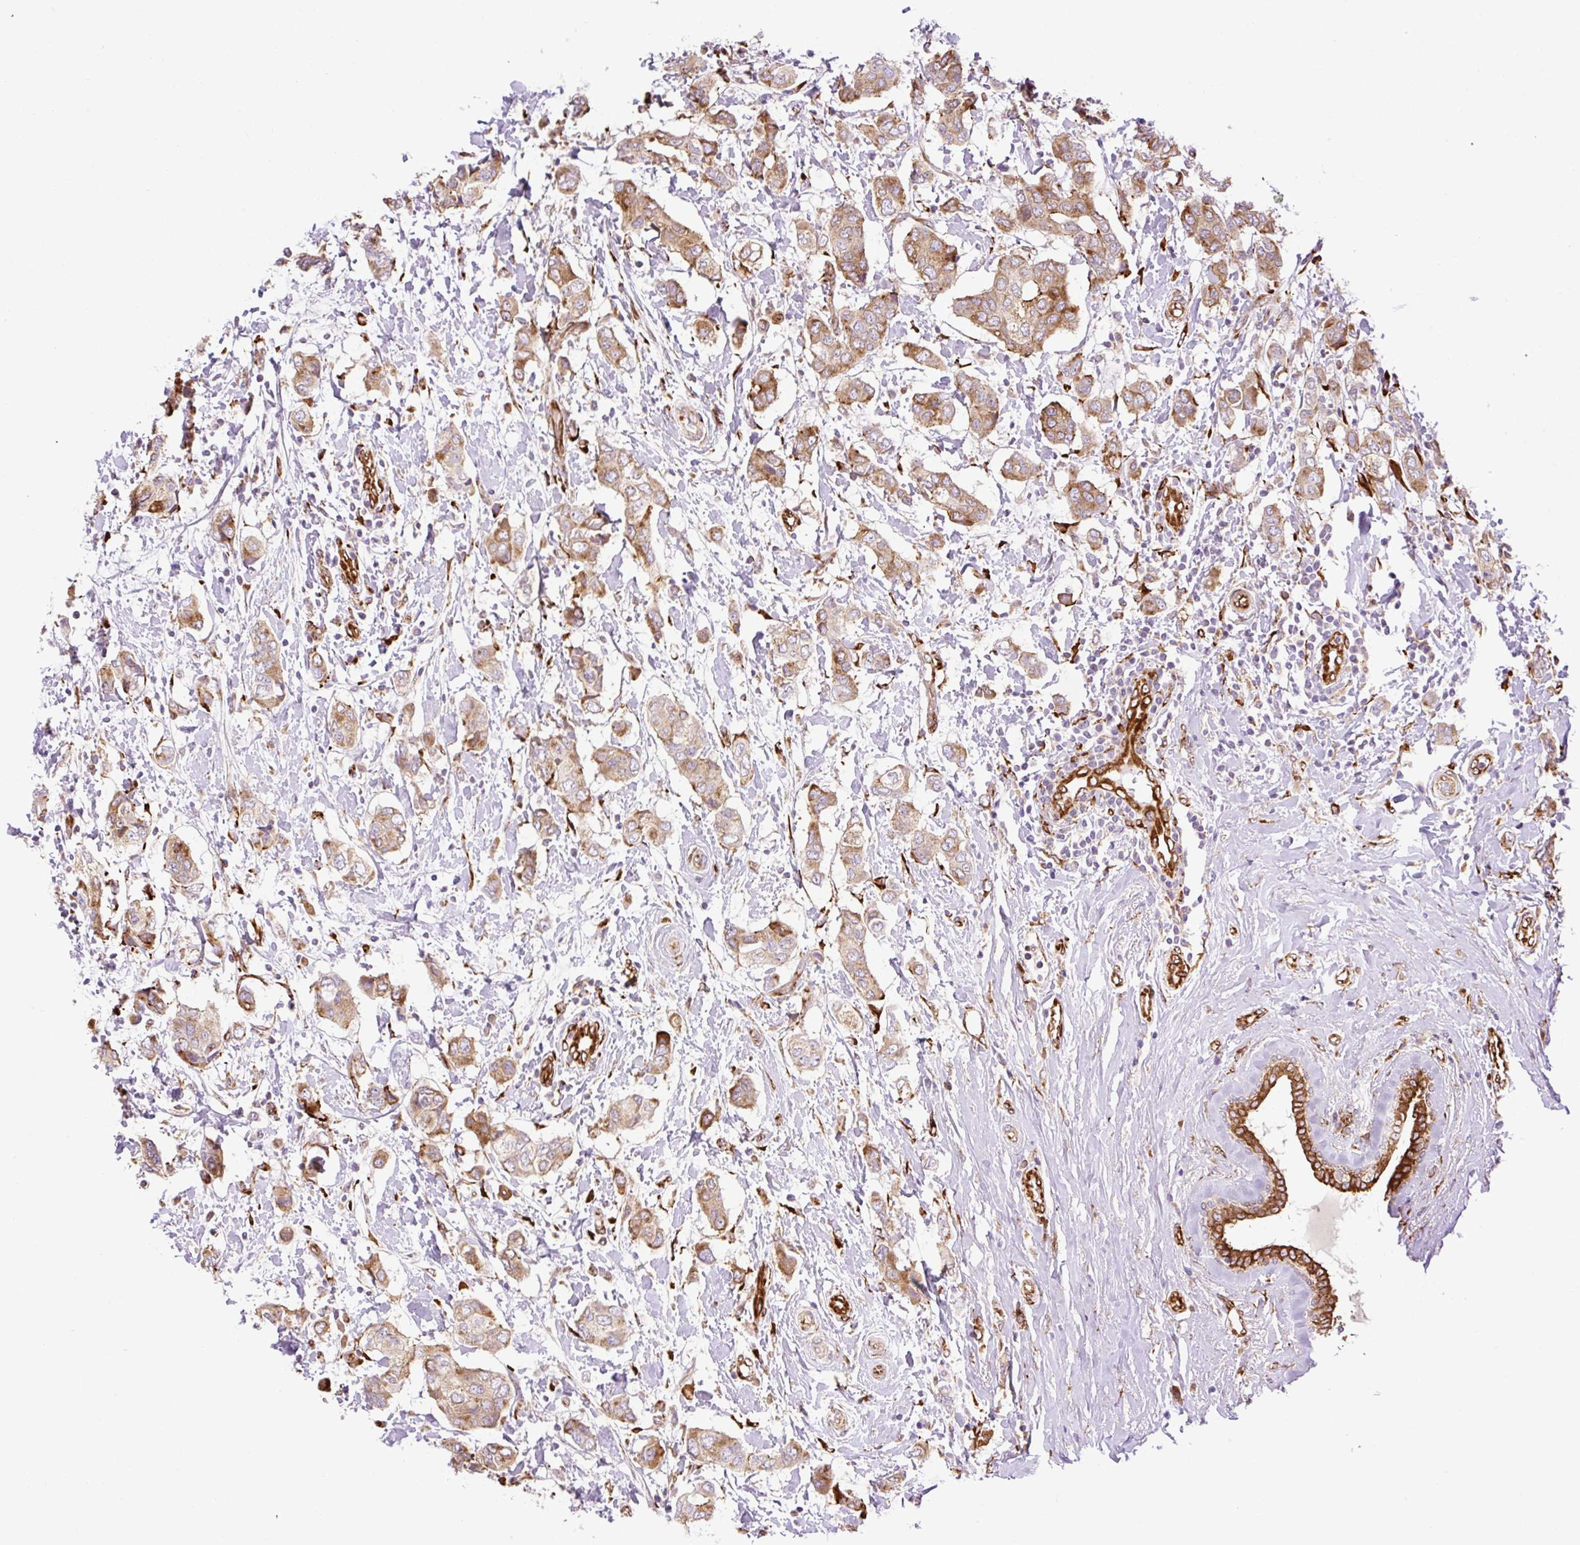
{"staining": {"intensity": "strong", "quantity": "25%-75%", "location": "cytoplasmic/membranous"}, "tissue": "breast cancer", "cell_type": "Tumor cells", "image_type": "cancer", "snomed": [{"axis": "morphology", "description": "Lobular carcinoma"}, {"axis": "topography", "description": "Breast"}], "caption": "Breast lobular carcinoma stained with a brown dye reveals strong cytoplasmic/membranous positive positivity in approximately 25%-75% of tumor cells.", "gene": "RAB30", "patient": {"sex": "female", "age": 51}}